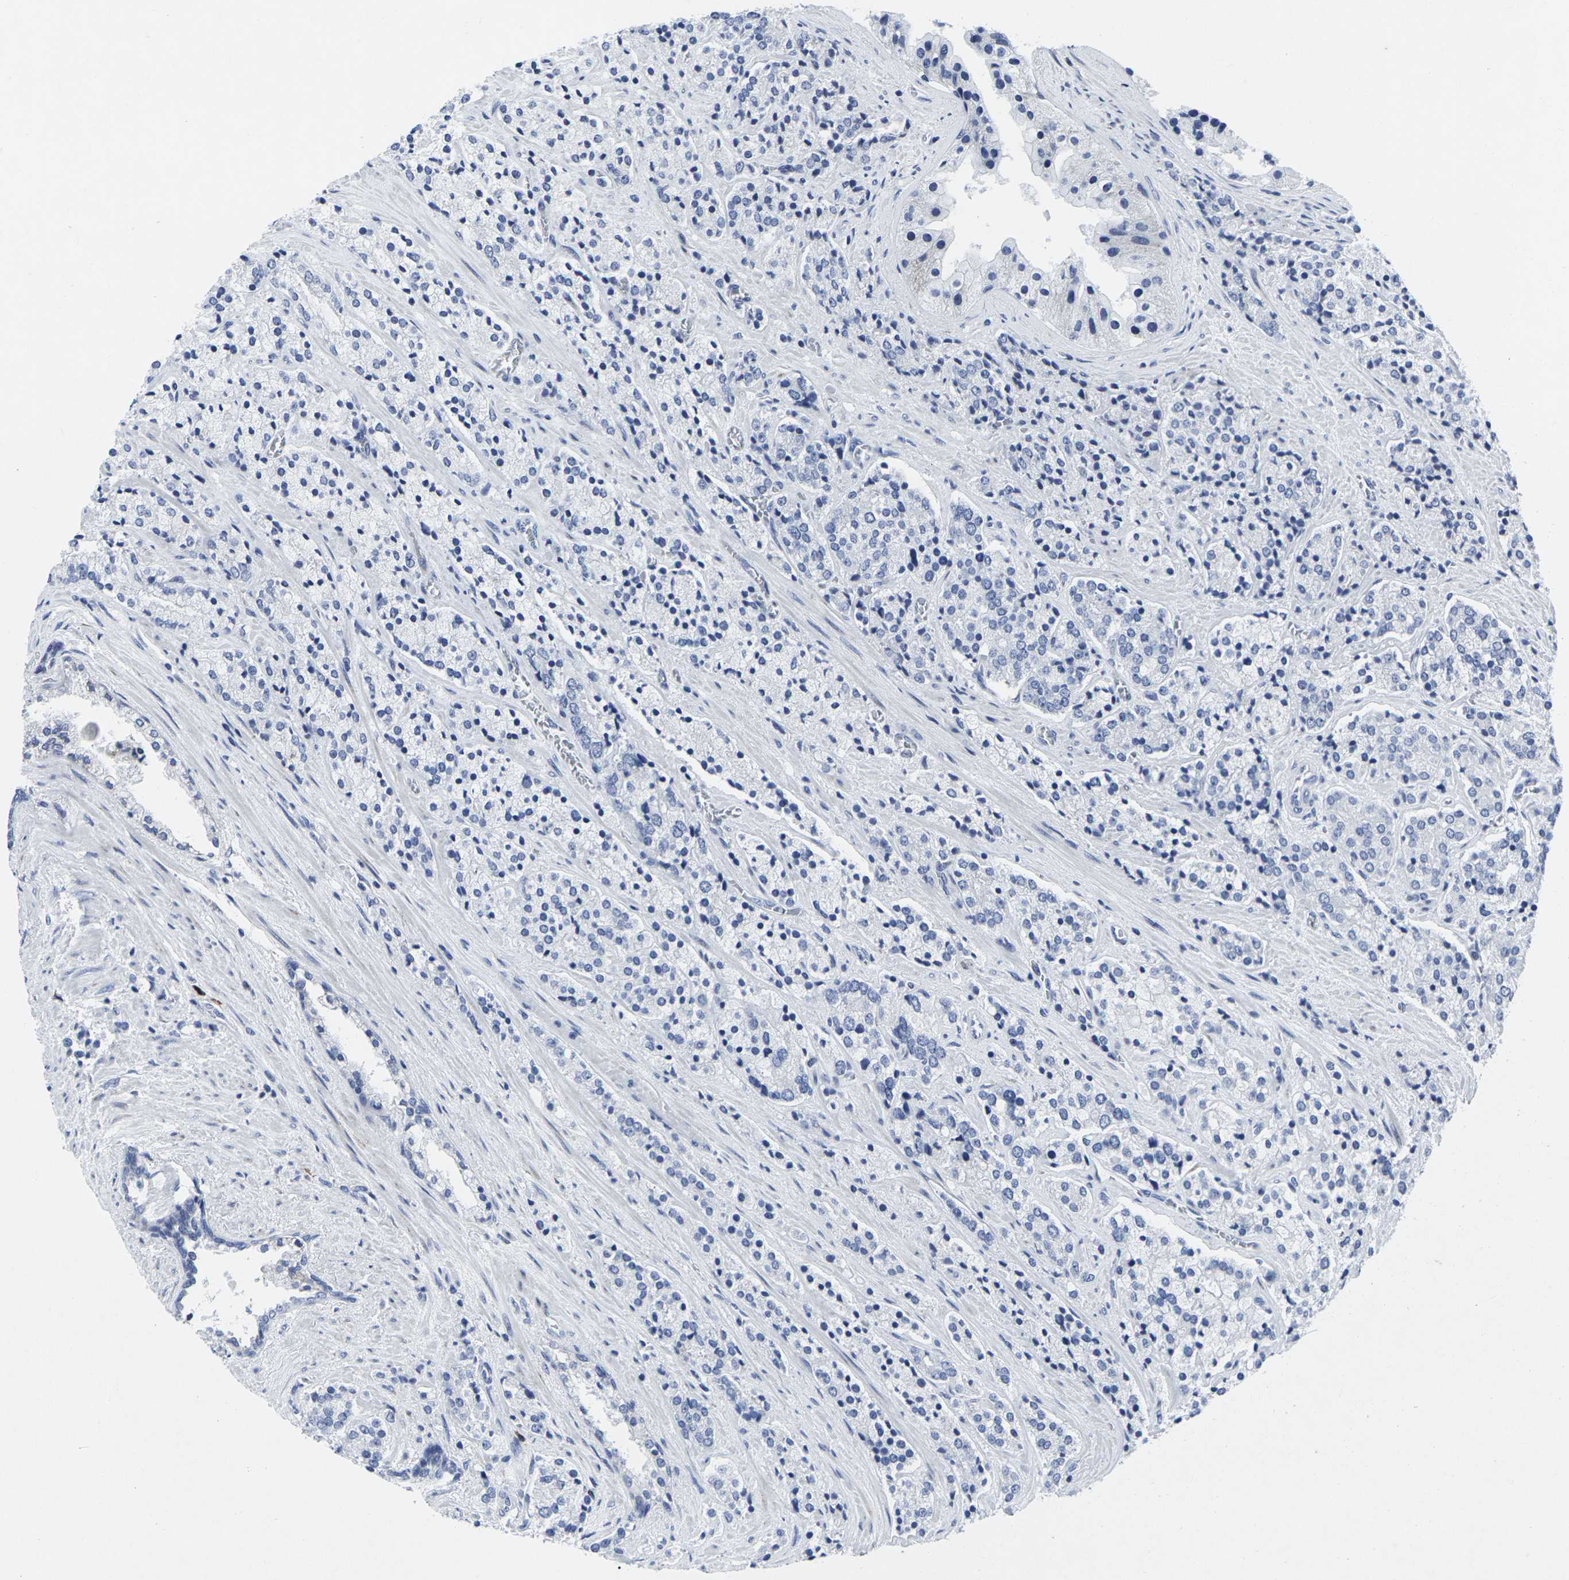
{"staining": {"intensity": "negative", "quantity": "none", "location": "none"}, "tissue": "prostate cancer", "cell_type": "Tumor cells", "image_type": "cancer", "snomed": [{"axis": "morphology", "description": "Adenocarcinoma, High grade"}, {"axis": "topography", "description": "Prostate"}], "caption": "The immunohistochemistry image has no significant expression in tumor cells of prostate cancer tissue.", "gene": "RPN1", "patient": {"sex": "male", "age": 71}}